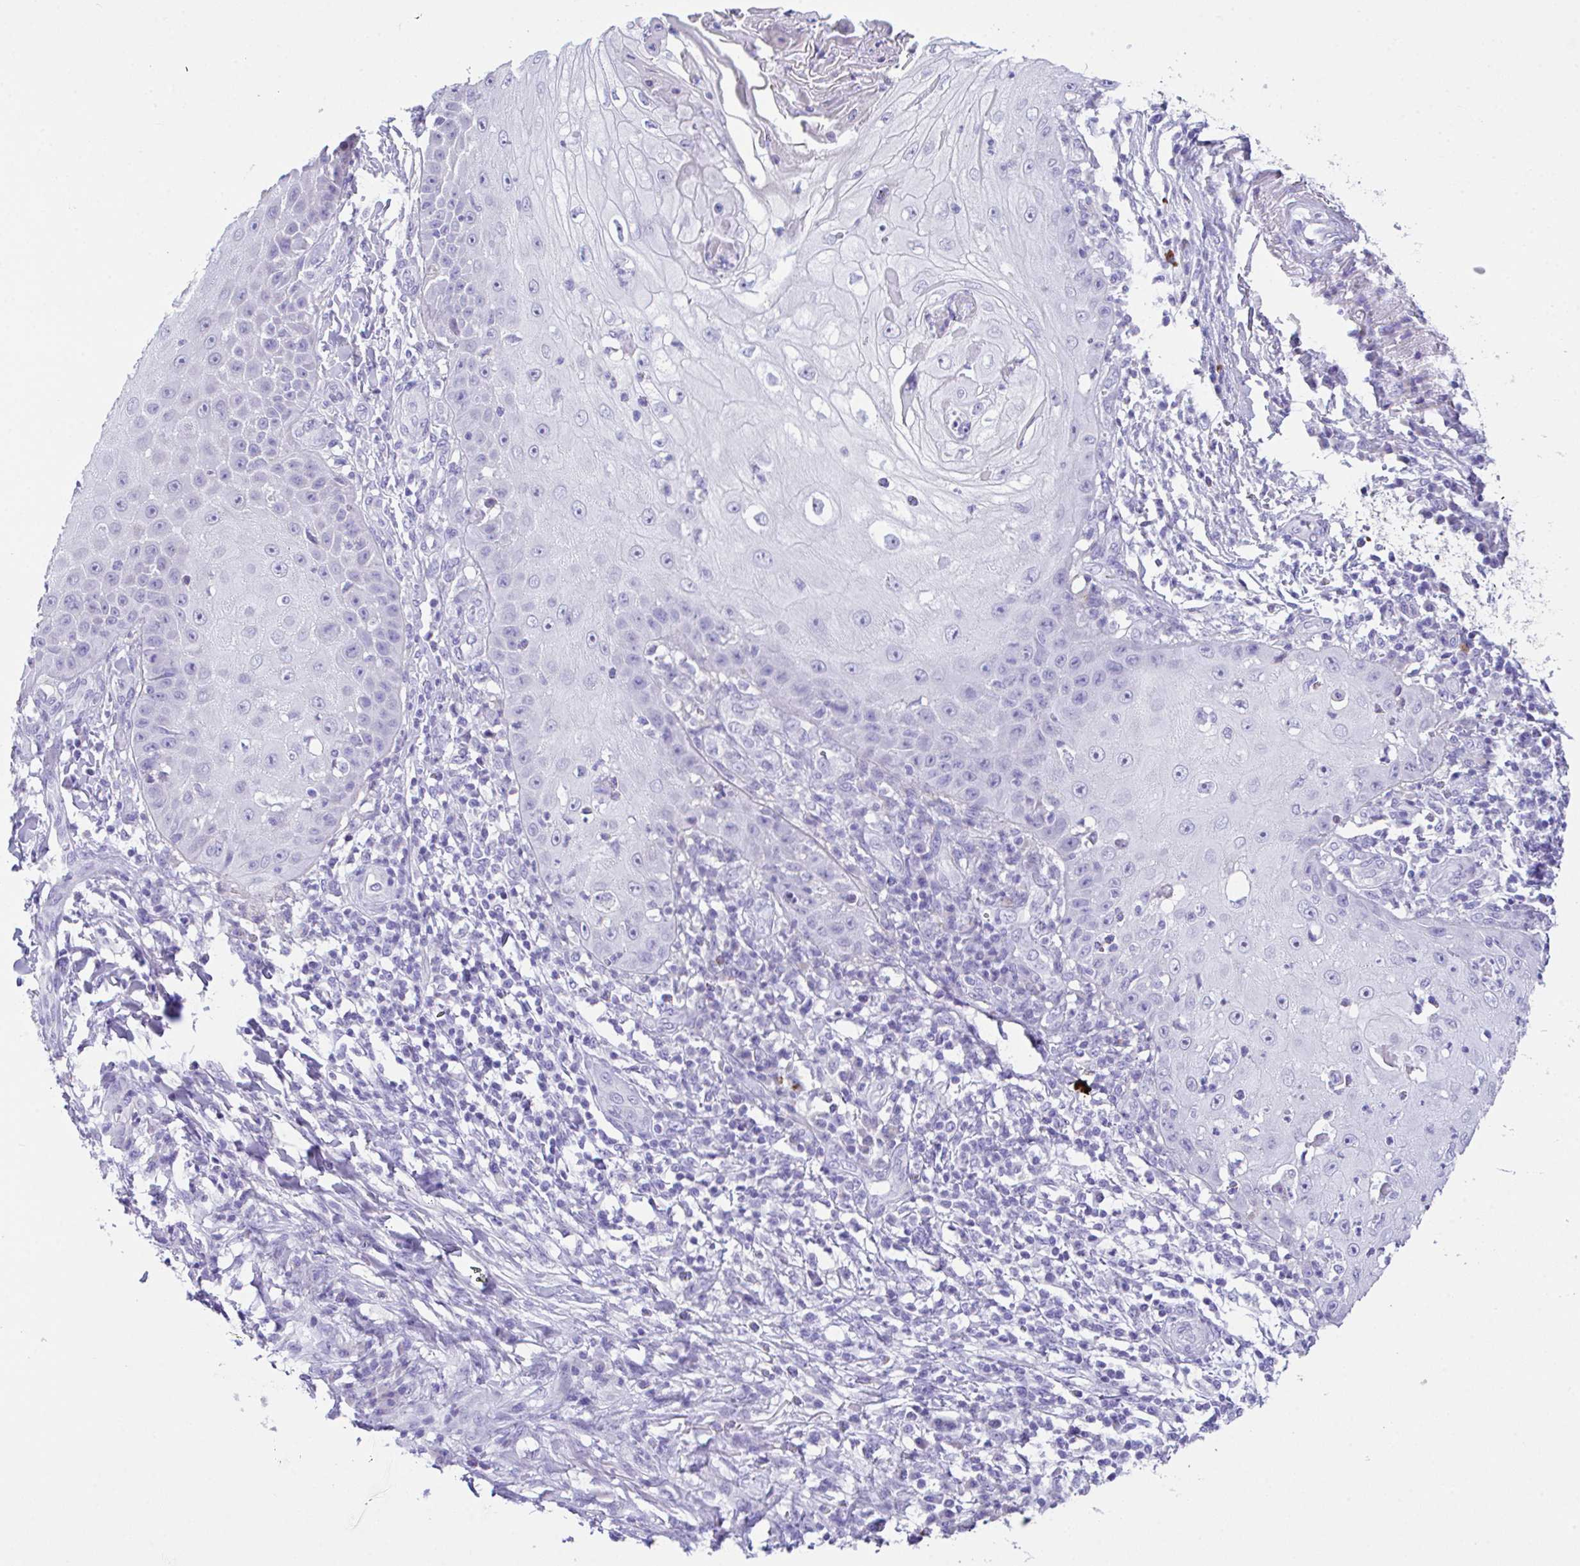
{"staining": {"intensity": "negative", "quantity": "none", "location": "none"}, "tissue": "skin cancer", "cell_type": "Tumor cells", "image_type": "cancer", "snomed": [{"axis": "morphology", "description": "Squamous cell carcinoma, NOS"}, {"axis": "topography", "description": "Skin"}], "caption": "Protein analysis of squamous cell carcinoma (skin) demonstrates no significant positivity in tumor cells. The staining is performed using DAB (3,3'-diaminobenzidine) brown chromogen with nuclei counter-stained in using hematoxylin.", "gene": "SLC16A6", "patient": {"sex": "male", "age": 70}}